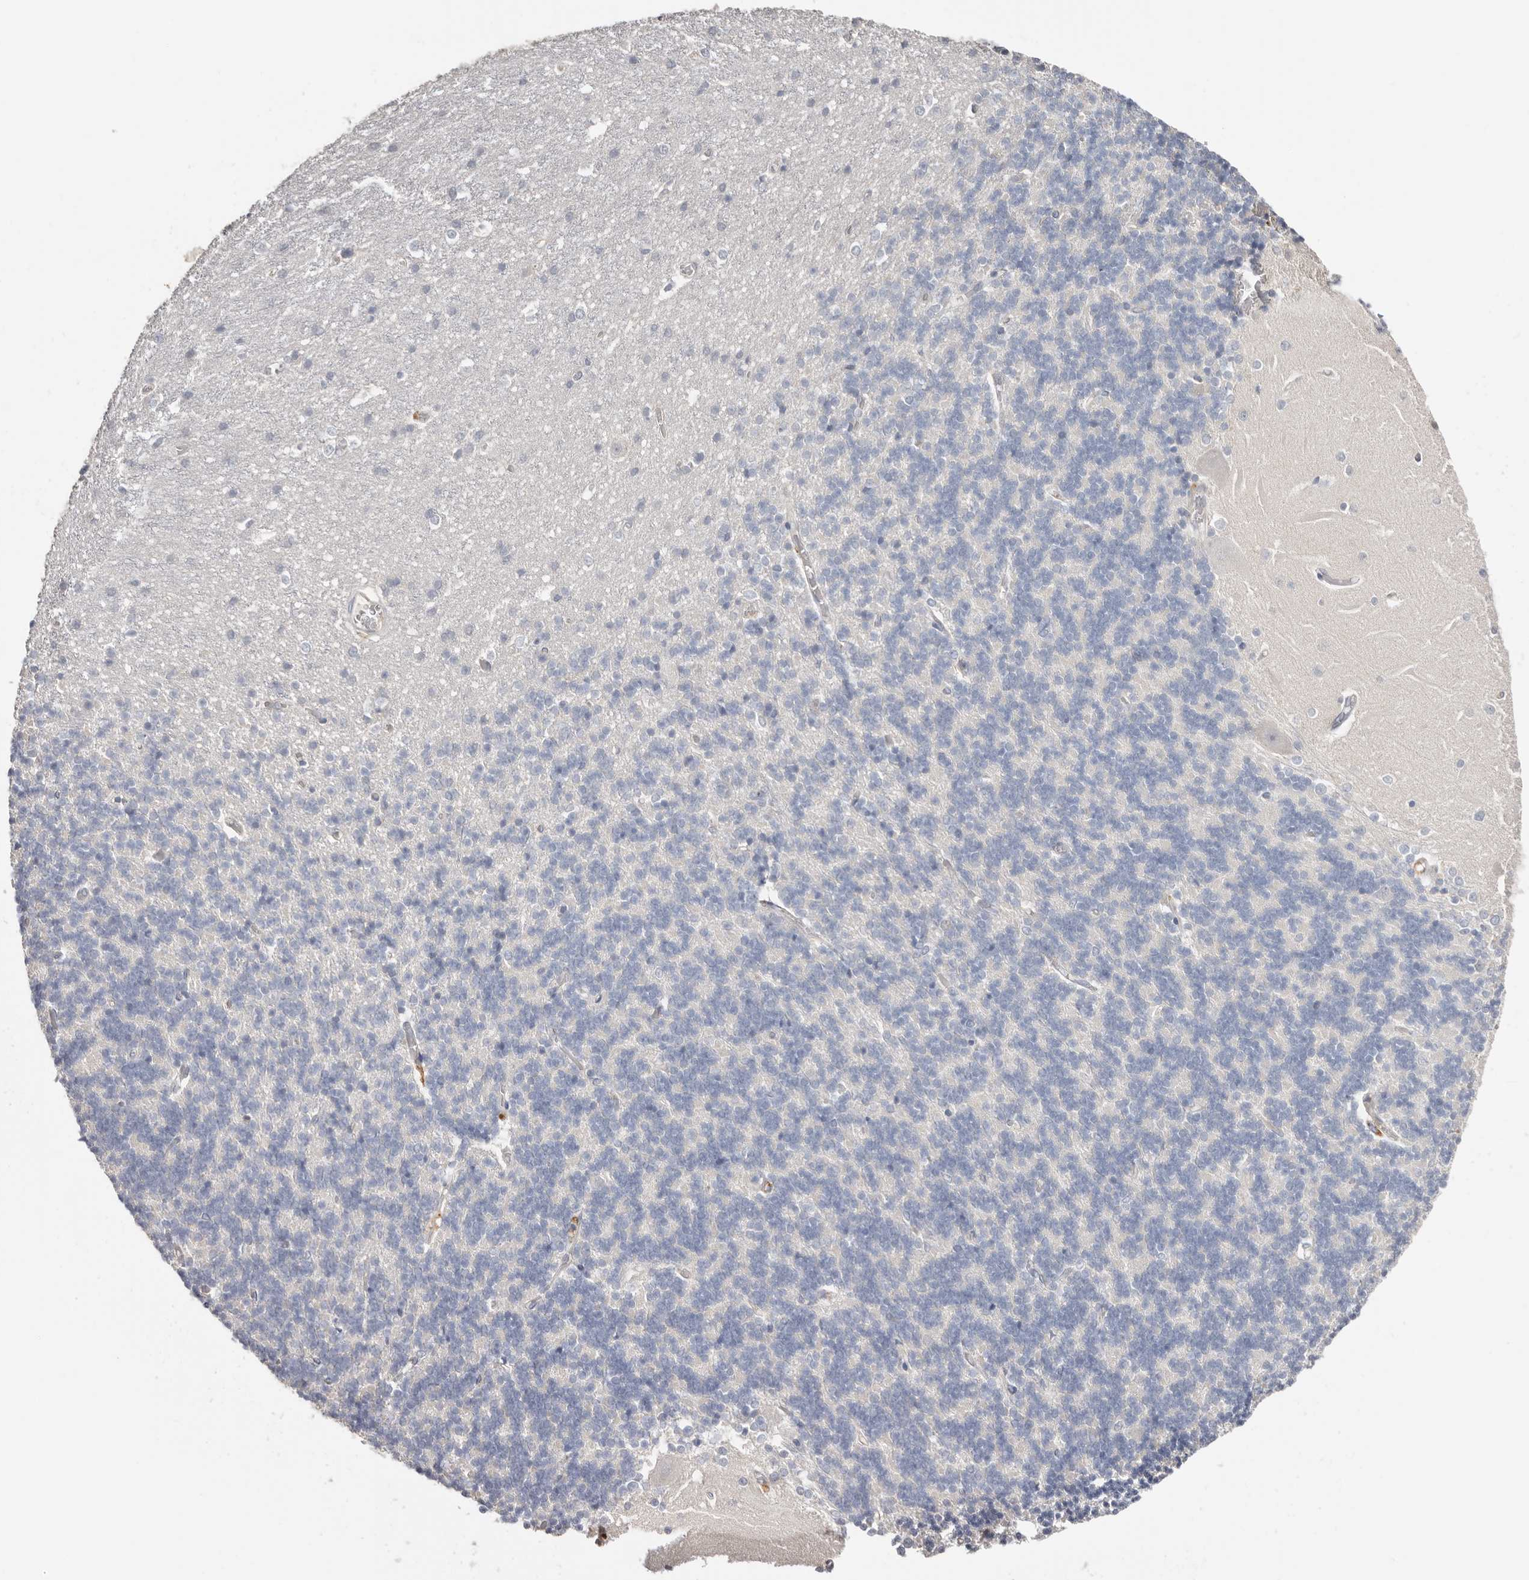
{"staining": {"intensity": "negative", "quantity": "none", "location": "none"}, "tissue": "cerebellum", "cell_type": "Cells in granular layer", "image_type": "normal", "snomed": [{"axis": "morphology", "description": "Normal tissue, NOS"}, {"axis": "topography", "description": "Cerebellum"}], "caption": "This histopathology image is of normal cerebellum stained with immunohistochemistry (IHC) to label a protein in brown with the nuclei are counter-stained blue. There is no positivity in cells in granular layer. Nuclei are stained in blue.", "gene": "S100A14", "patient": {"sex": "male", "age": 37}}